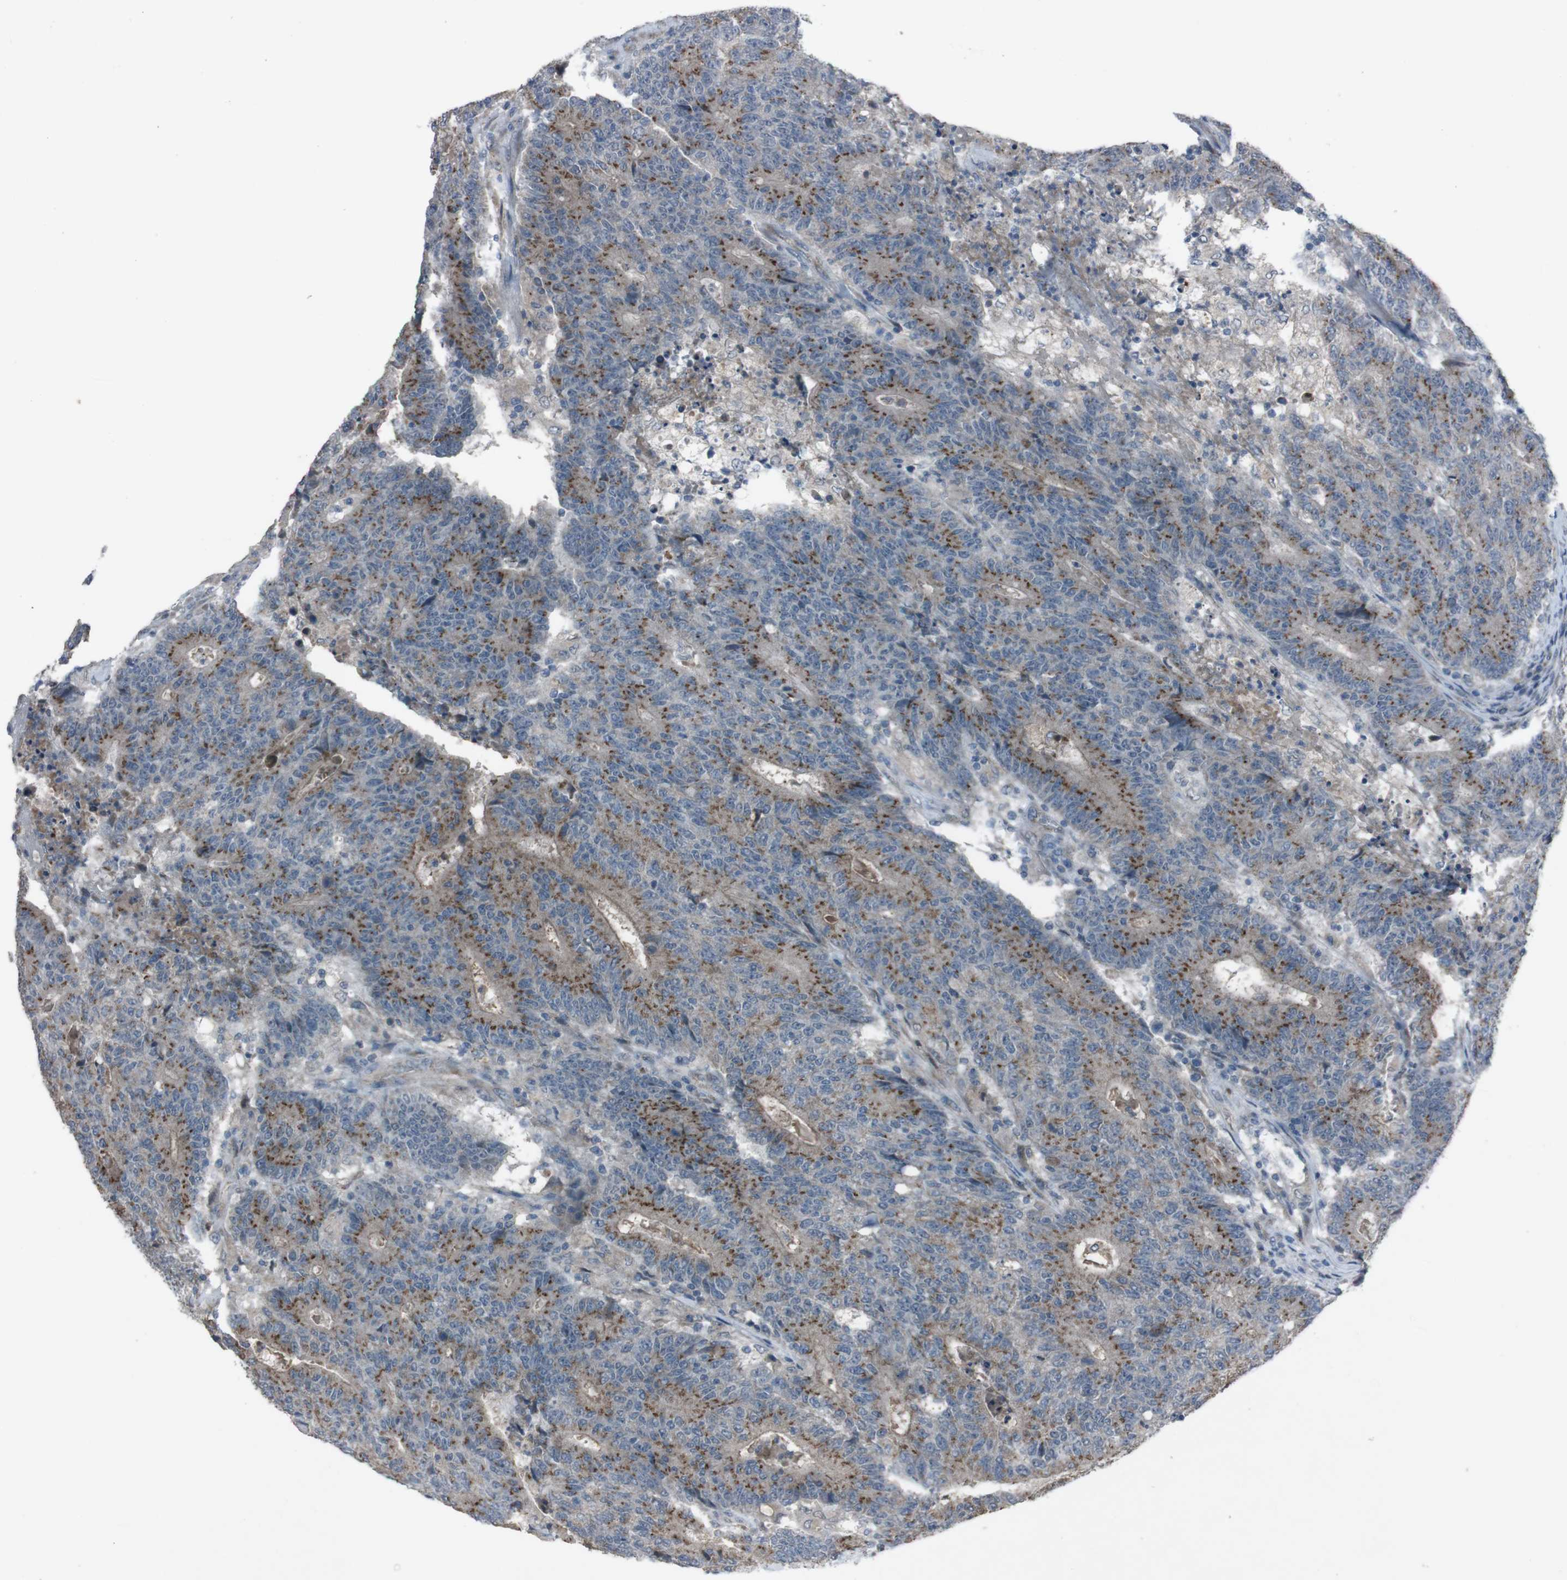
{"staining": {"intensity": "strong", "quantity": "25%-75%", "location": "cytoplasmic/membranous"}, "tissue": "colorectal cancer", "cell_type": "Tumor cells", "image_type": "cancer", "snomed": [{"axis": "morphology", "description": "Normal tissue, NOS"}, {"axis": "morphology", "description": "Adenocarcinoma, NOS"}, {"axis": "topography", "description": "Colon"}], "caption": "Immunohistochemical staining of adenocarcinoma (colorectal) demonstrates high levels of strong cytoplasmic/membranous expression in about 25%-75% of tumor cells.", "gene": "EFNA5", "patient": {"sex": "female", "age": 75}}